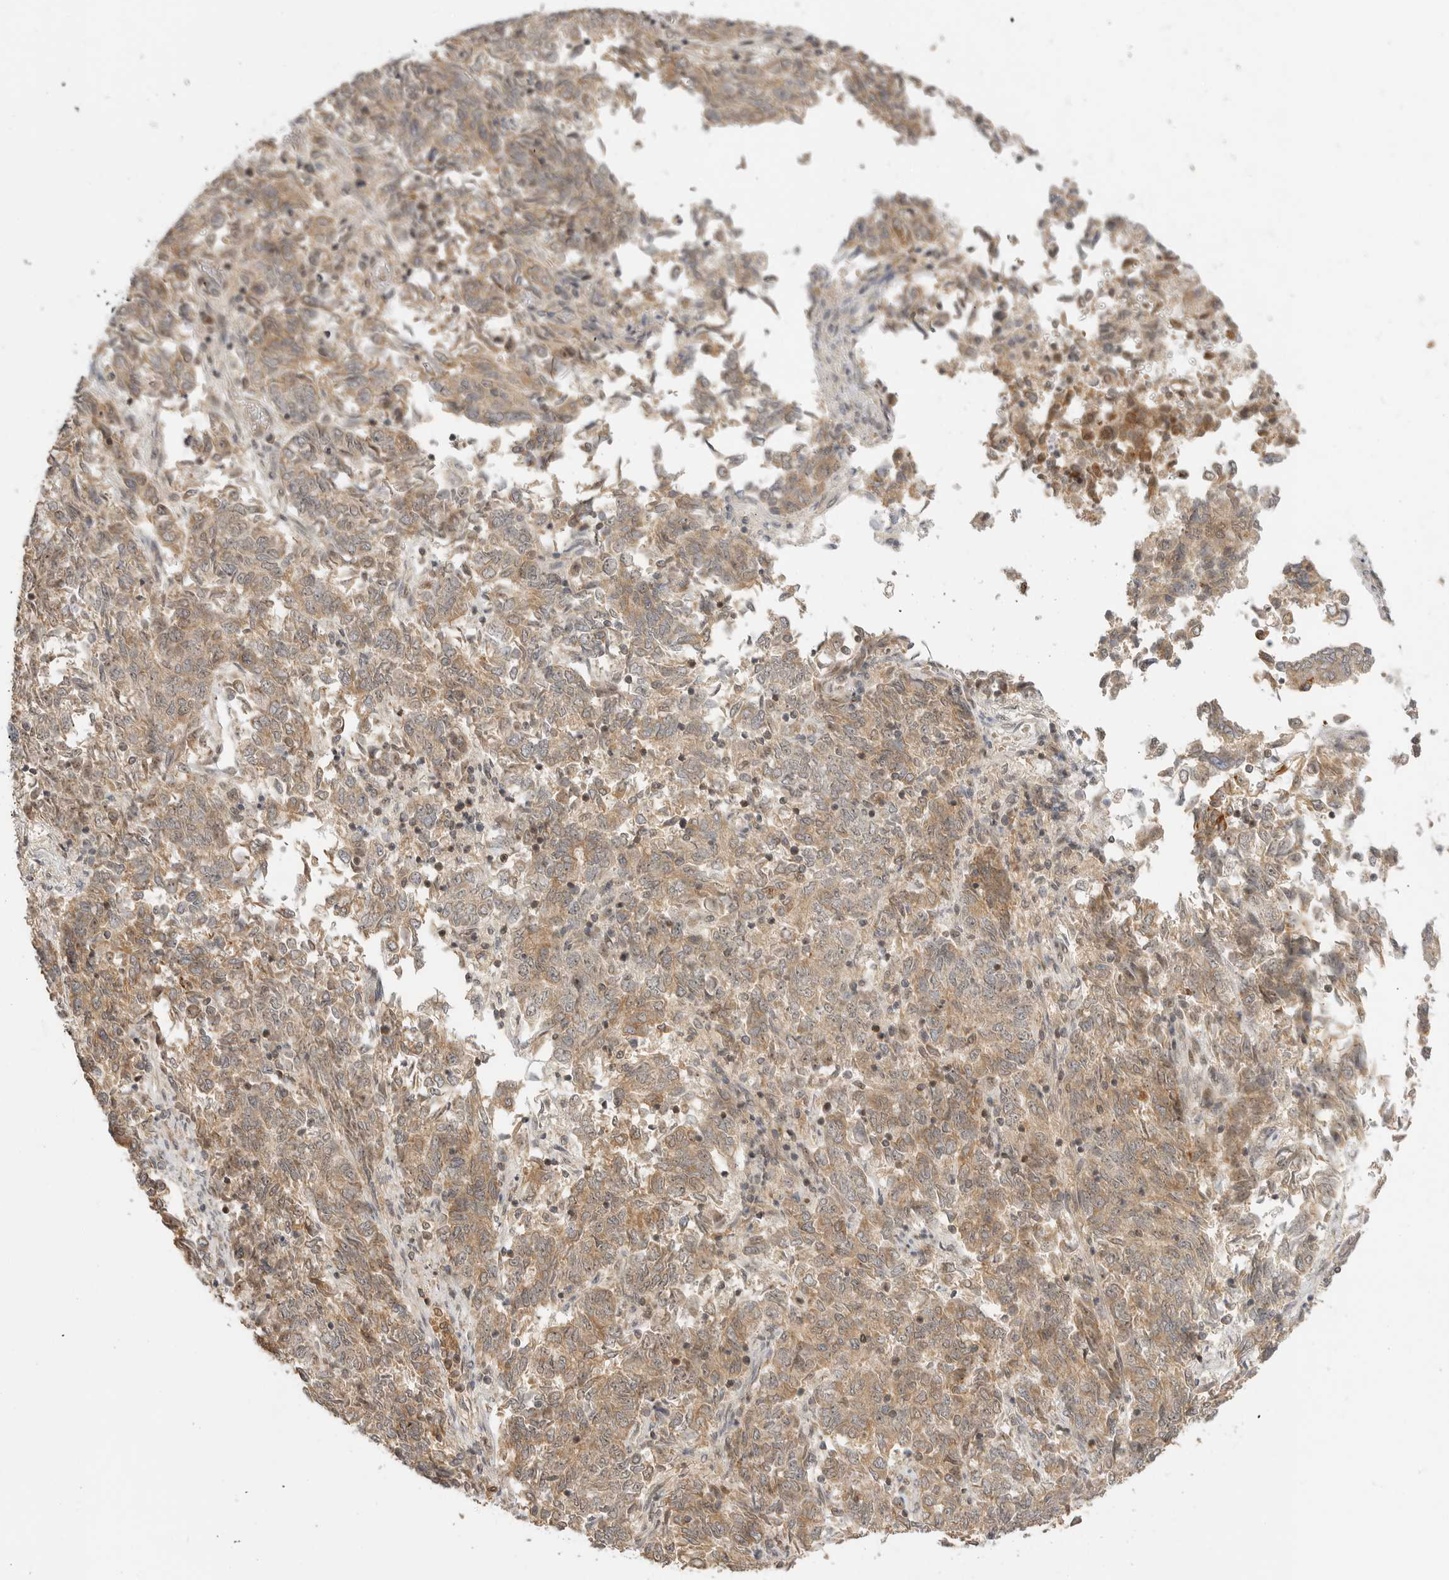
{"staining": {"intensity": "weak", "quantity": ">75%", "location": "cytoplasmic/membranous"}, "tissue": "endometrial cancer", "cell_type": "Tumor cells", "image_type": "cancer", "snomed": [{"axis": "morphology", "description": "Adenocarcinoma, NOS"}, {"axis": "topography", "description": "Endometrium"}], "caption": "Protein expression analysis of endometrial cancer exhibits weak cytoplasmic/membranous staining in about >75% of tumor cells.", "gene": "ALKAL1", "patient": {"sex": "female", "age": 80}}